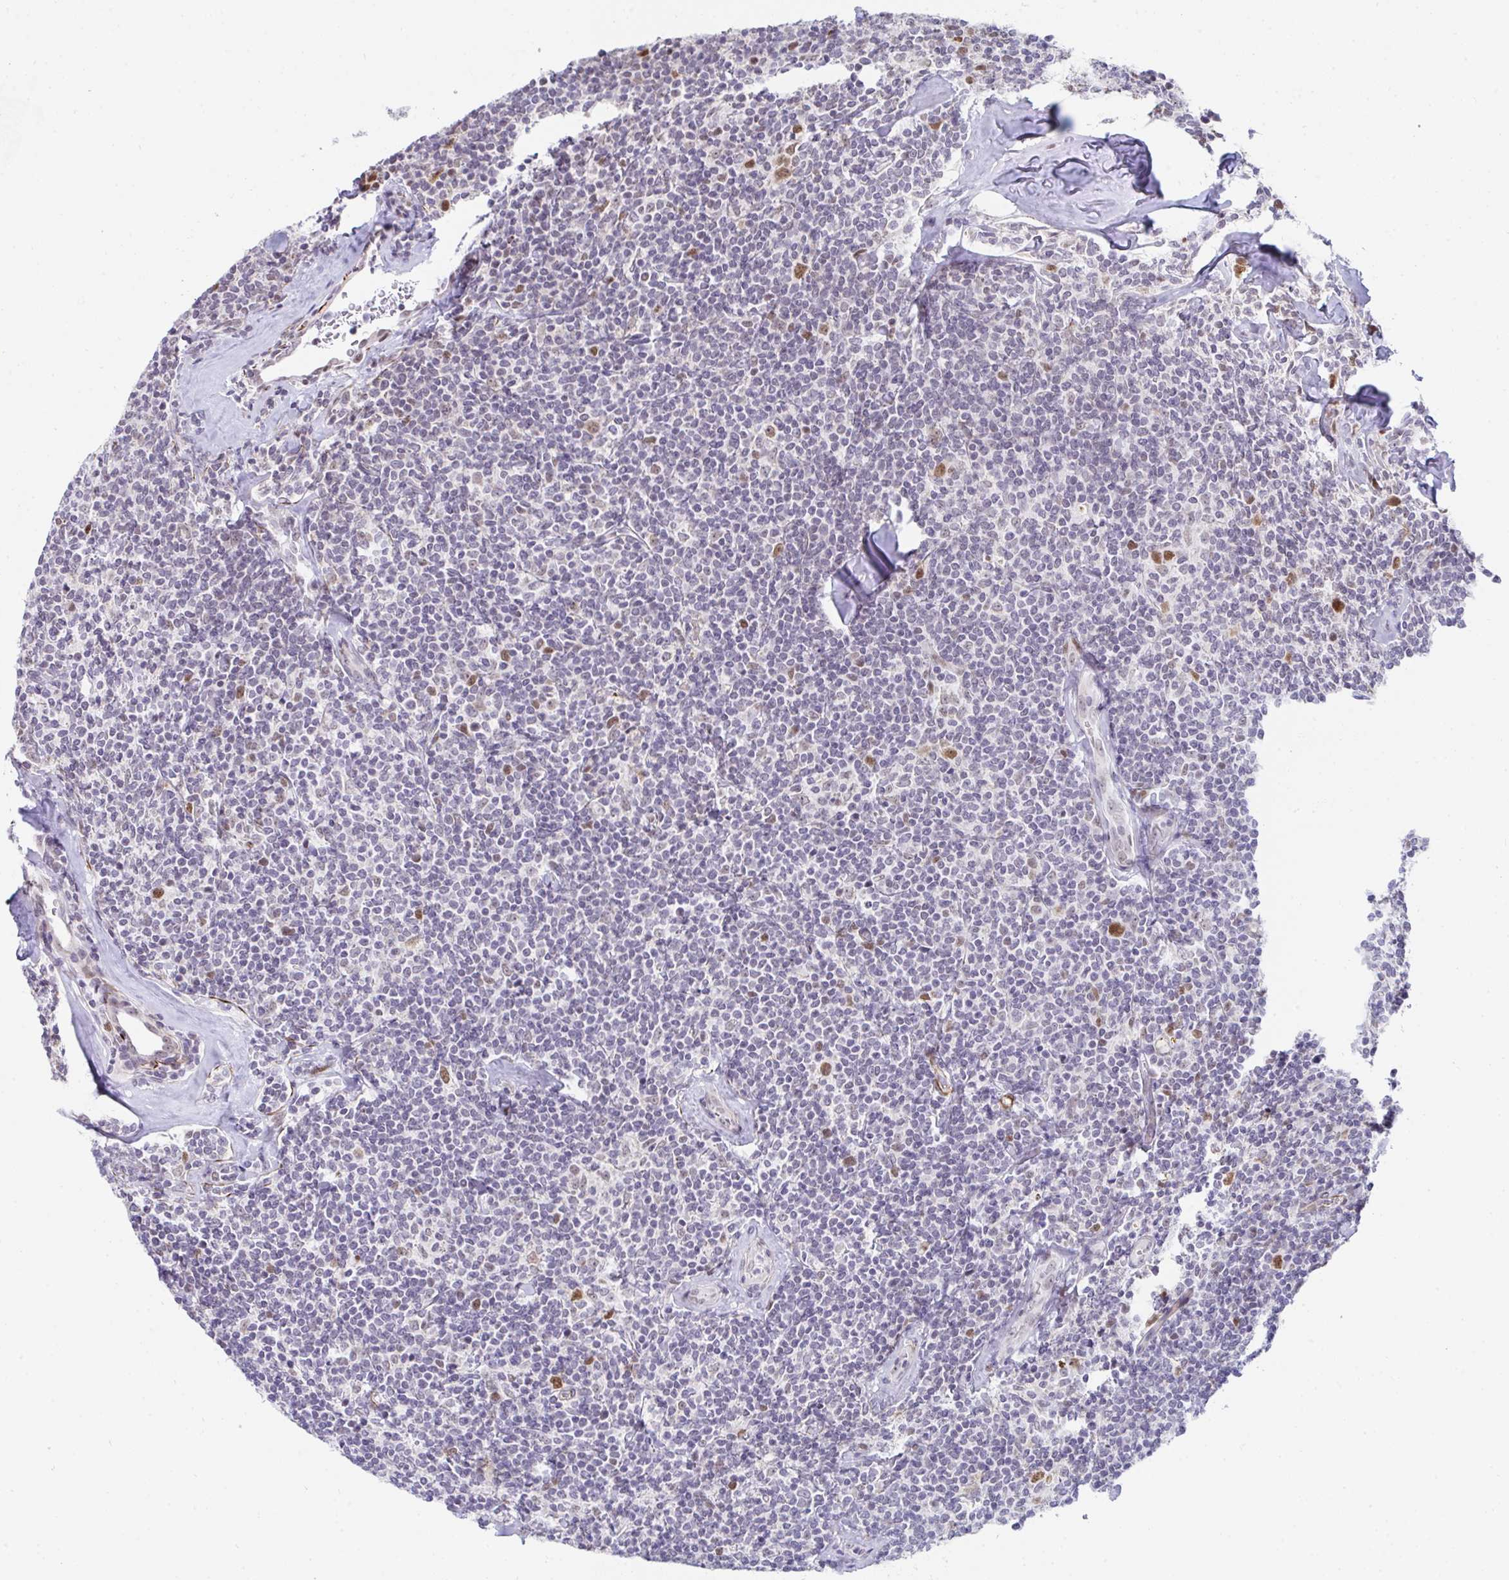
{"staining": {"intensity": "negative", "quantity": "none", "location": "none"}, "tissue": "lymphoma", "cell_type": "Tumor cells", "image_type": "cancer", "snomed": [{"axis": "morphology", "description": "Malignant lymphoma, non-Hodgkin's type, Low grade"}, {"axis": "topography", "description": "Lymph node"}], "caption": "Tumor cells are negative for protein expression in human low-grade malignant lymphoma, non-Hodgkin's type.", "gene": "GINS2", "patient": {"sex": "female", "age": 56}}